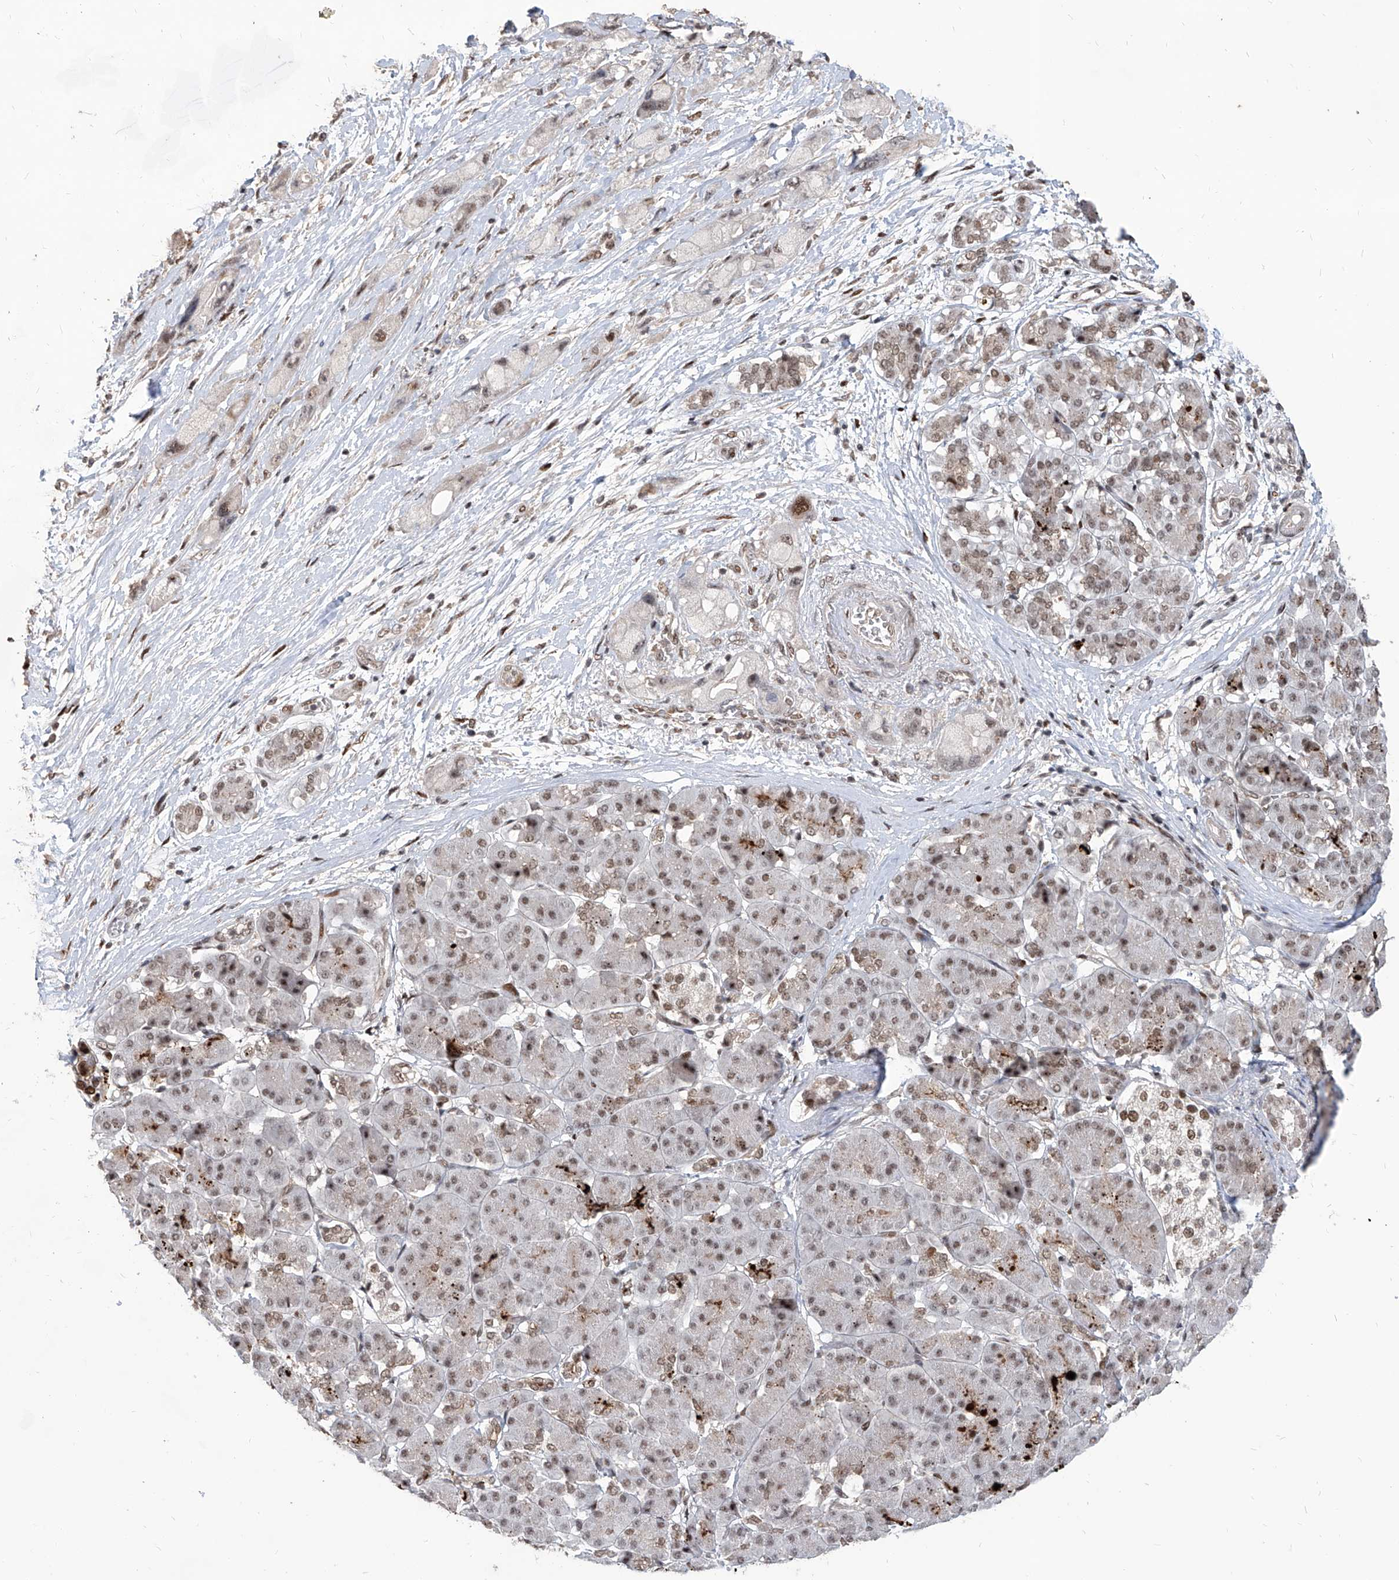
{"staining": {"intensity": "weak", "quantity": ">75%", "location": "nuclear"}, "tissue": "pancreatic cancer", "cell_type": "Tumor cells", "image_type": "cancer", "snomed": [{"axis": "morphology", "description": "Normal tissue, NOS"}, {"axis": "morphology", "description": "Adenocarcinoma, NOS"}, {"axis": "topography", "description": "Pancreas"}], "caption": "Immunohistochemical staining of adenocarcinoma (pancreatic) reveals low levels of weak nuclear protein expression in approximately >75% of tumor cells.", "gene": "IRF2", "patient": {"sex": "female", "age": 68}}